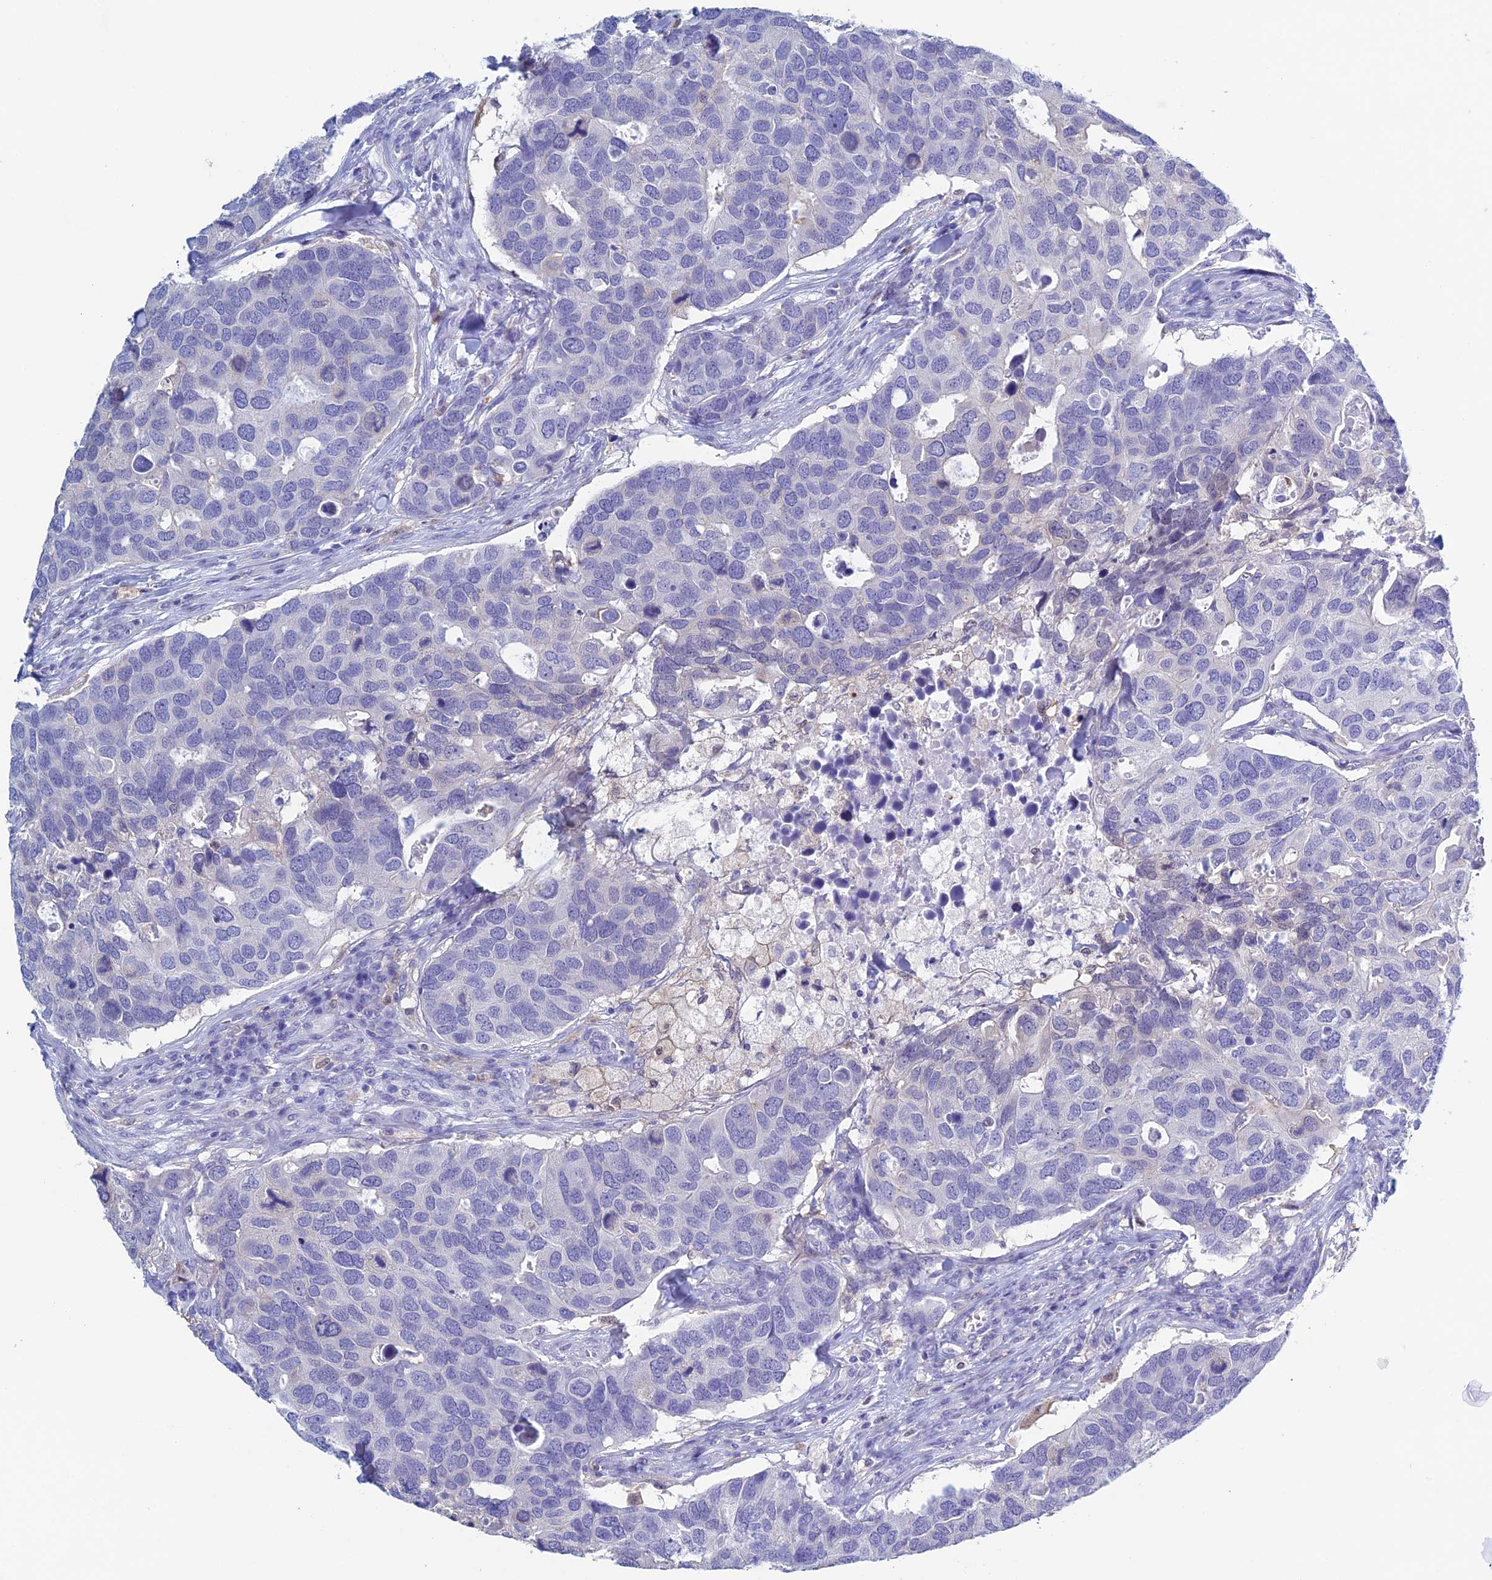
{"staining": {"intensity": "negative", "quantity": "none", "location": "none"}, "tissue": "breast cancer", "cell_type": "Tumor cells", "image_type": "cancer", "snomed": [{"axis": "morphology", "description": "Duct carcinoma"}, {"axis": "topography", "description": "Breast"}], "caption": "IHC photomicrograph of intraductal carcinoma (breast) stained for a protein (brown), which exhibits no staining in tumor cells.", "gene": "KCNK17", "patient": {"sex": "female", "age": 83}}